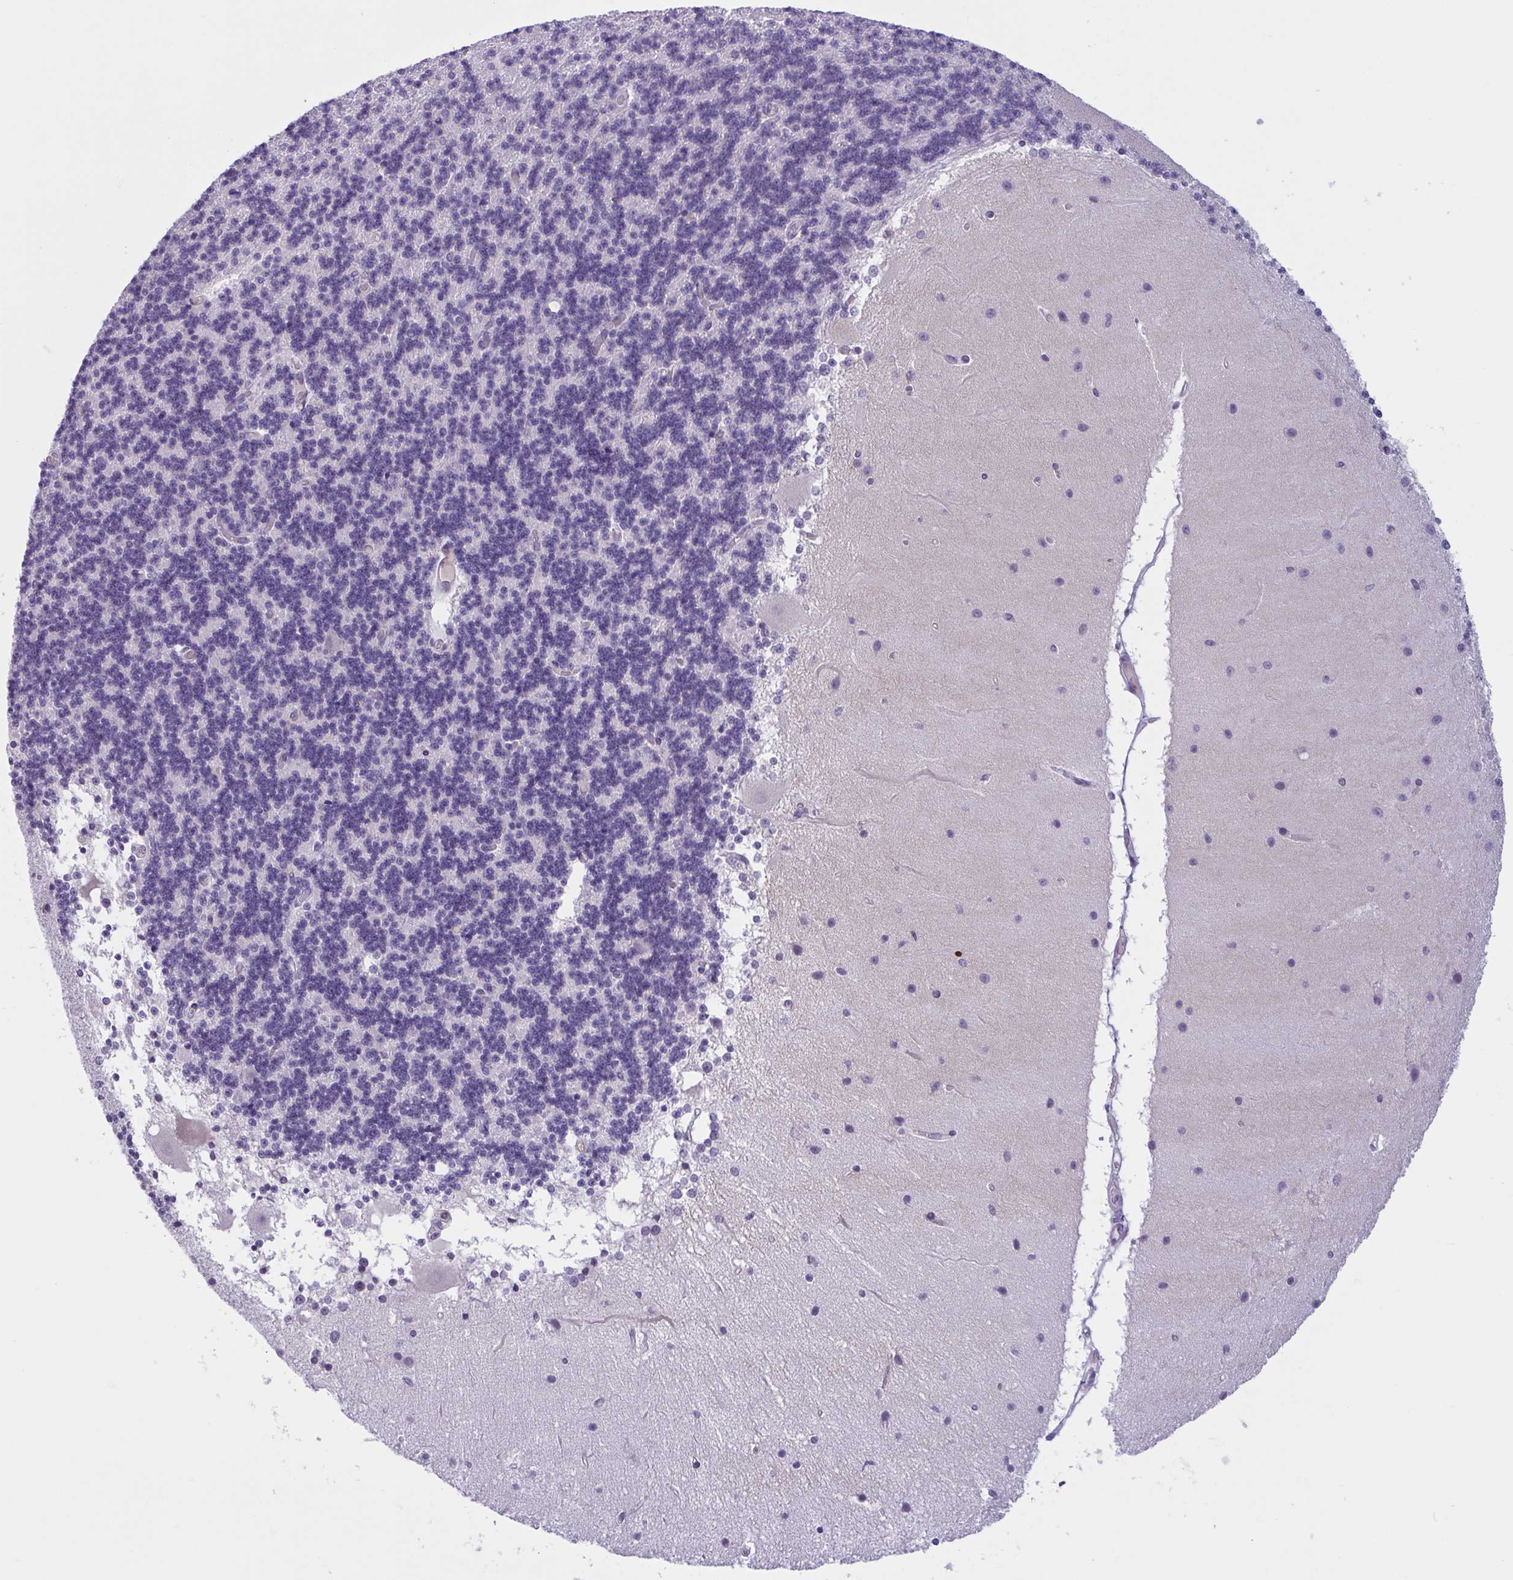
{"staining": {"intensity": "negative", "quantity": "none", "location": "none"}, "tissue": "cerebellum", "cell_type": "Cells in granular layer", "image_type": "normal", "snomed": [{"axis": "morphology", "description": "Normal tissue, NOS"}, {"axis": "topography", "description": "Cerebellum"}], "caption": "The IHC image has no significant expression in cells in granular layer of cerebellum.", "gene": "WNT9B", "patient": {"sex": "female", "age": 54}}